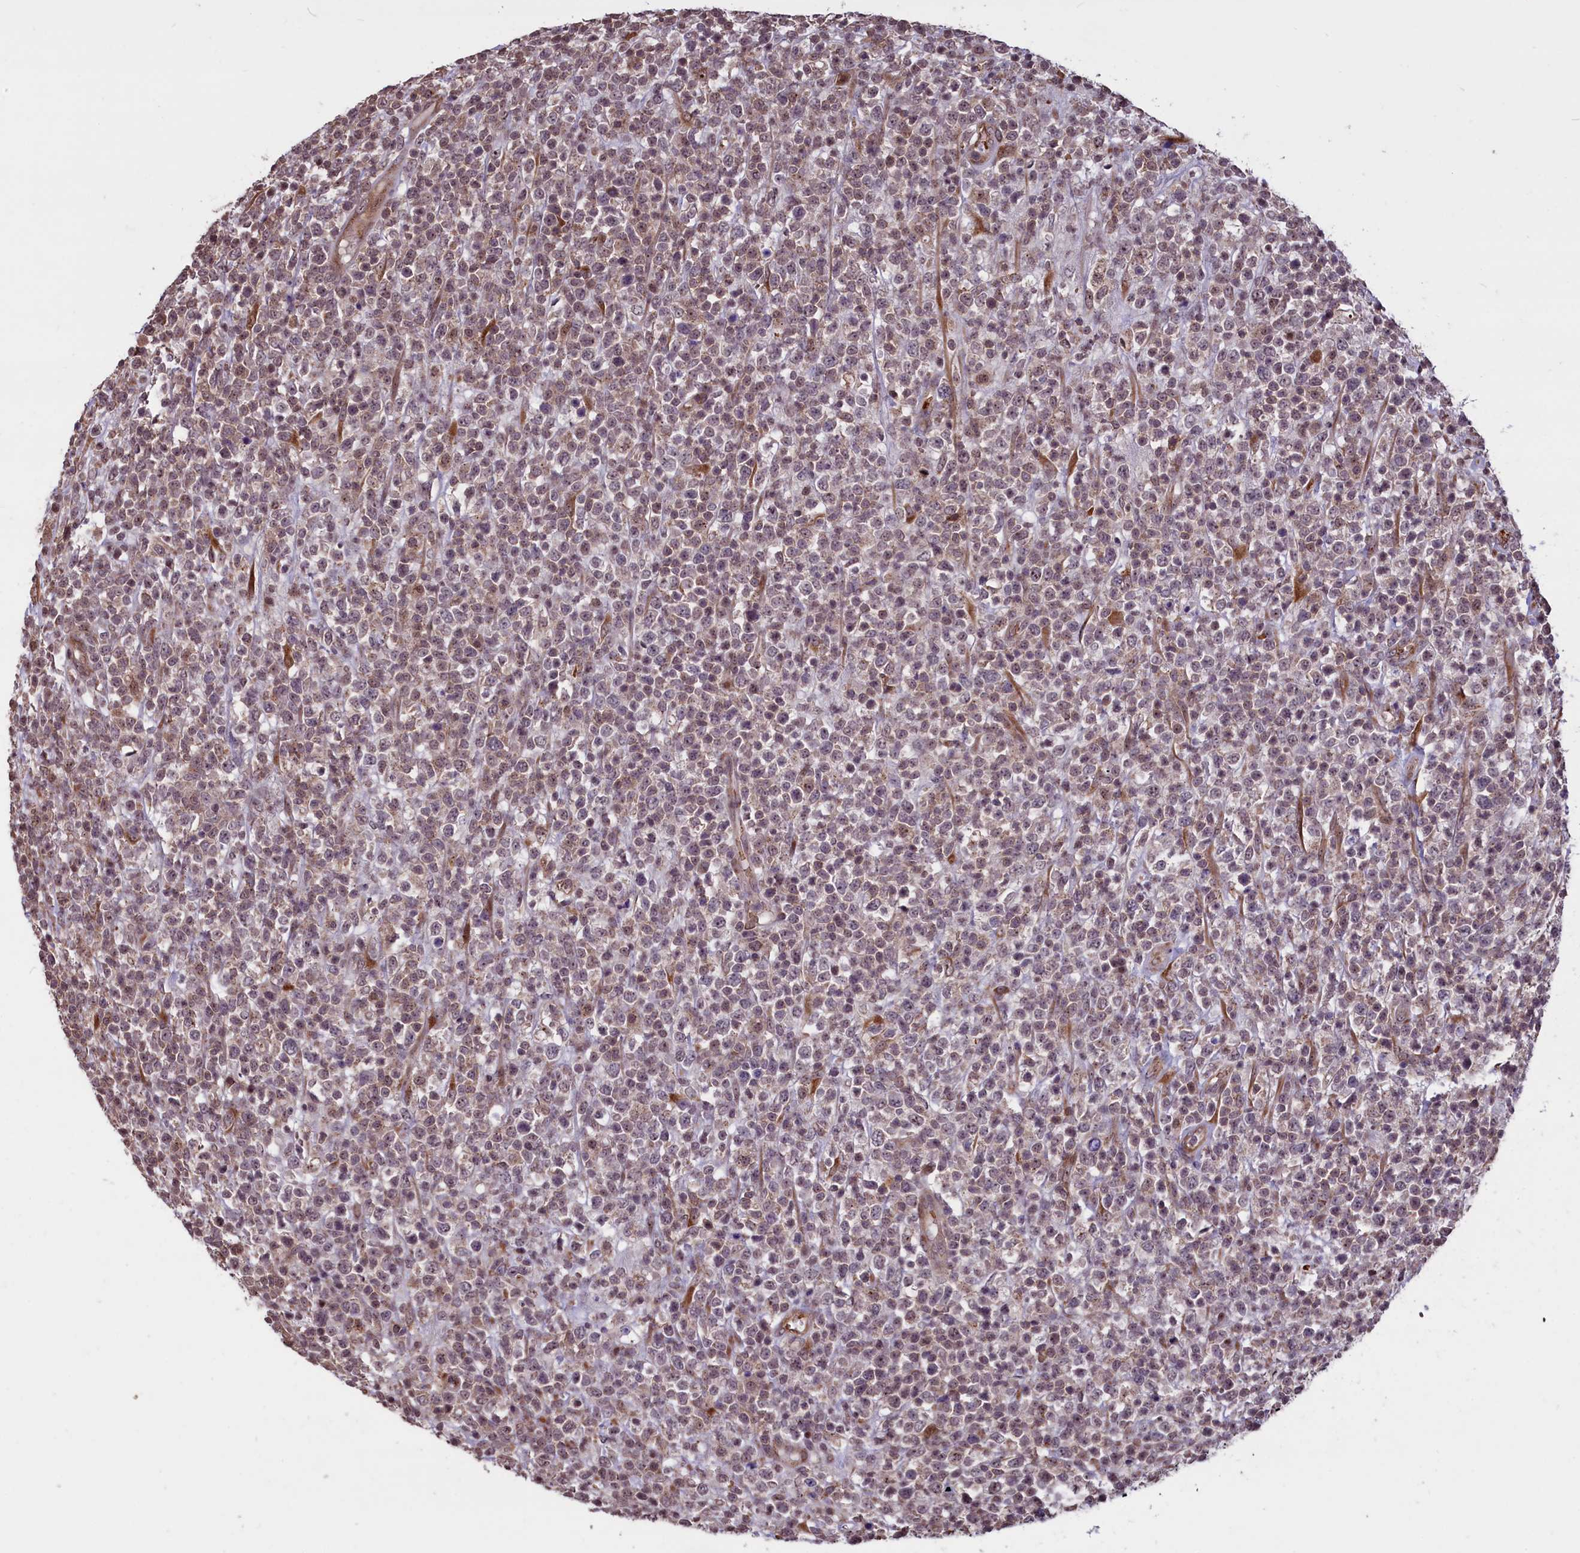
{"staining": {"intensity": "moderate", "quantity": ">75%", "location": "cytoplasmic/membranous,nuclear"}, "tissue": "lymphoma", "cell_type": "Tumor cells", "image_type": "cancer", "snomed": [{"axis": "morphology", "description": "Malignant lymphoma, non-Hodgkin's type, High grade"}, {"axis": "topography", "description": "Colon"}], "caption": "An image of human malignant lymphoma, non-Hodgkin's type (high-grade) stained for a protein demonstrates moderate cytoplasmic/membranous and nuclear brown staining in tumor cells. (DAB IHC with brightfield microscopy, high magnification).", "gene": "SHFL", "patient": {"sex": "female", "age": 53}}